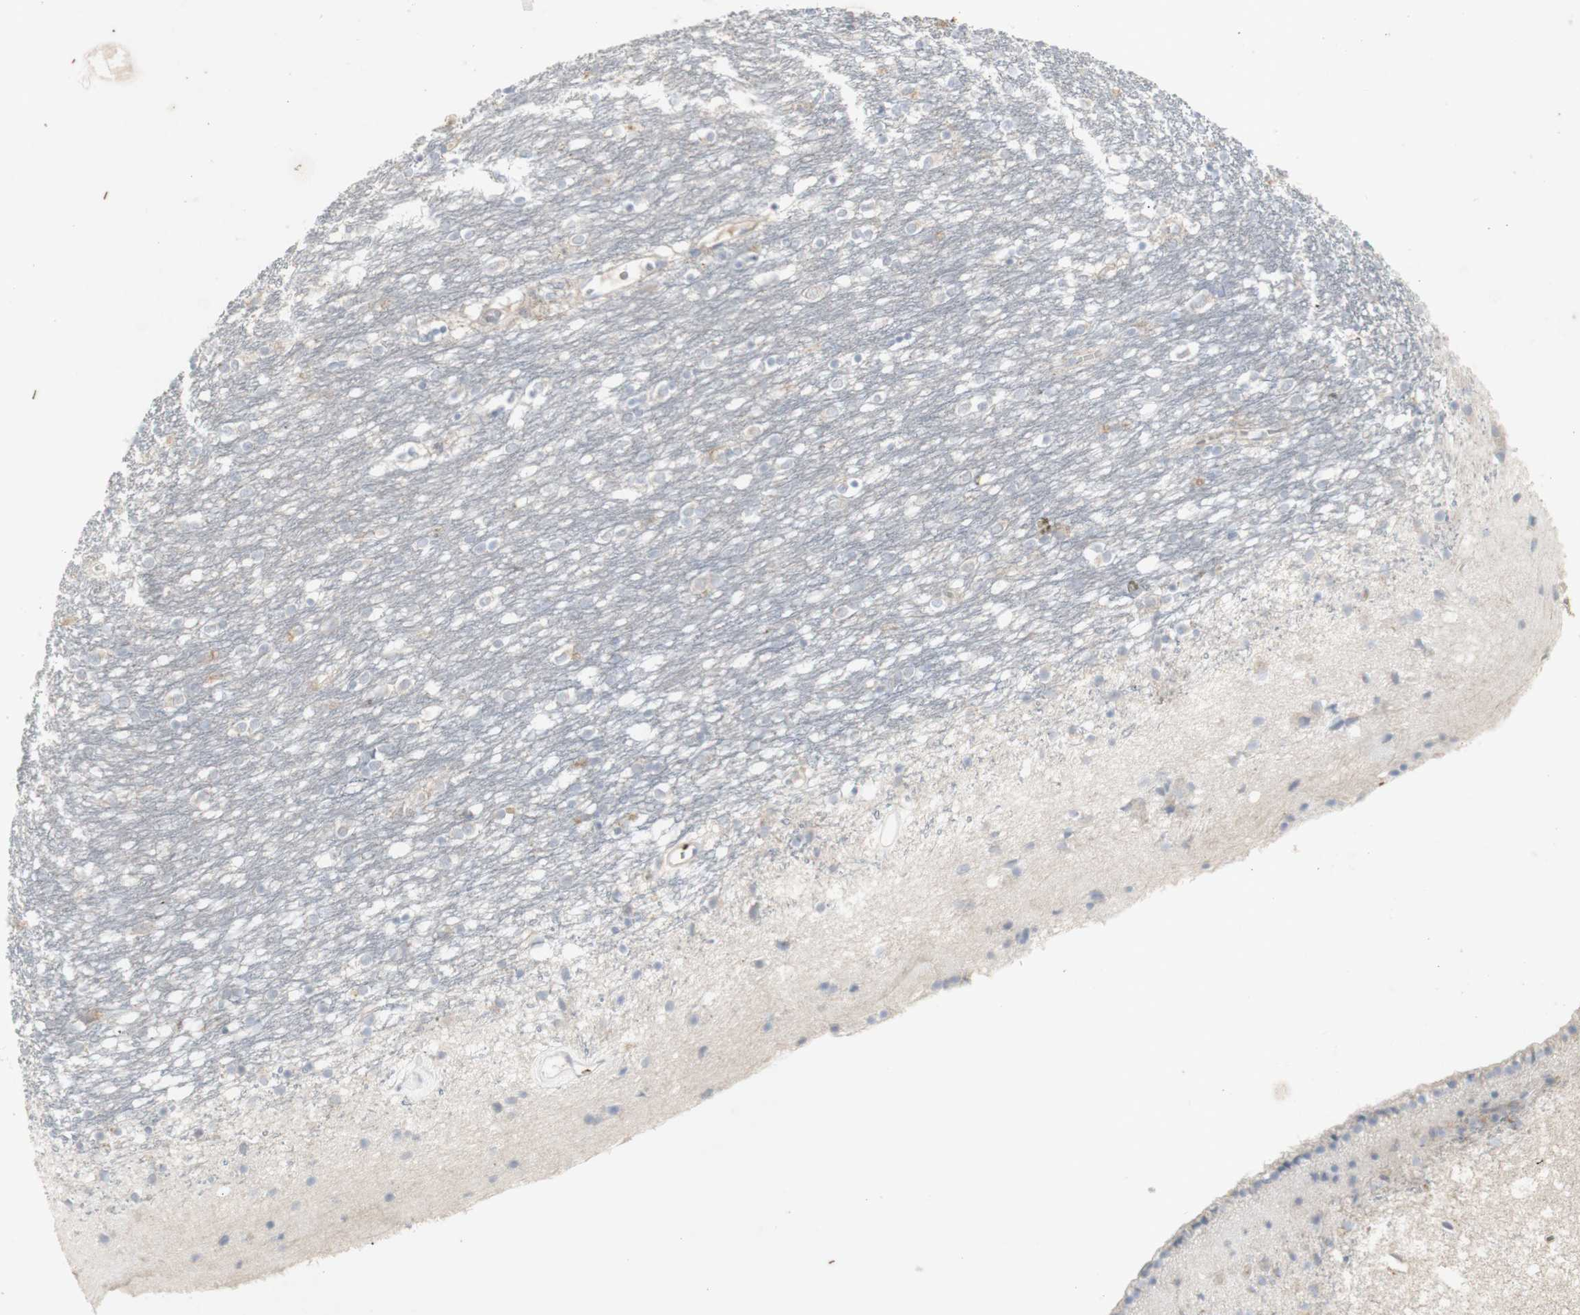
{"staining": {"intensity": "negative", "quantity": "none", "location": "none"}, "tissue": "caudate", "cell_type": "Glial cells", "image_type": "normal", "snomed": [{"axis": "morphology", "description": "Normal tissue, NOS"}, {"axis": "topography", "description": "Lateral ventricle wall"}], "caption": "DAB (3,3'-diaminobenzidine) immunohistochemical staining of unremarkable caudate shows no significant staining in glial cells.", "gene": "INS", "patient": {"sex": "female", "age": 54}}